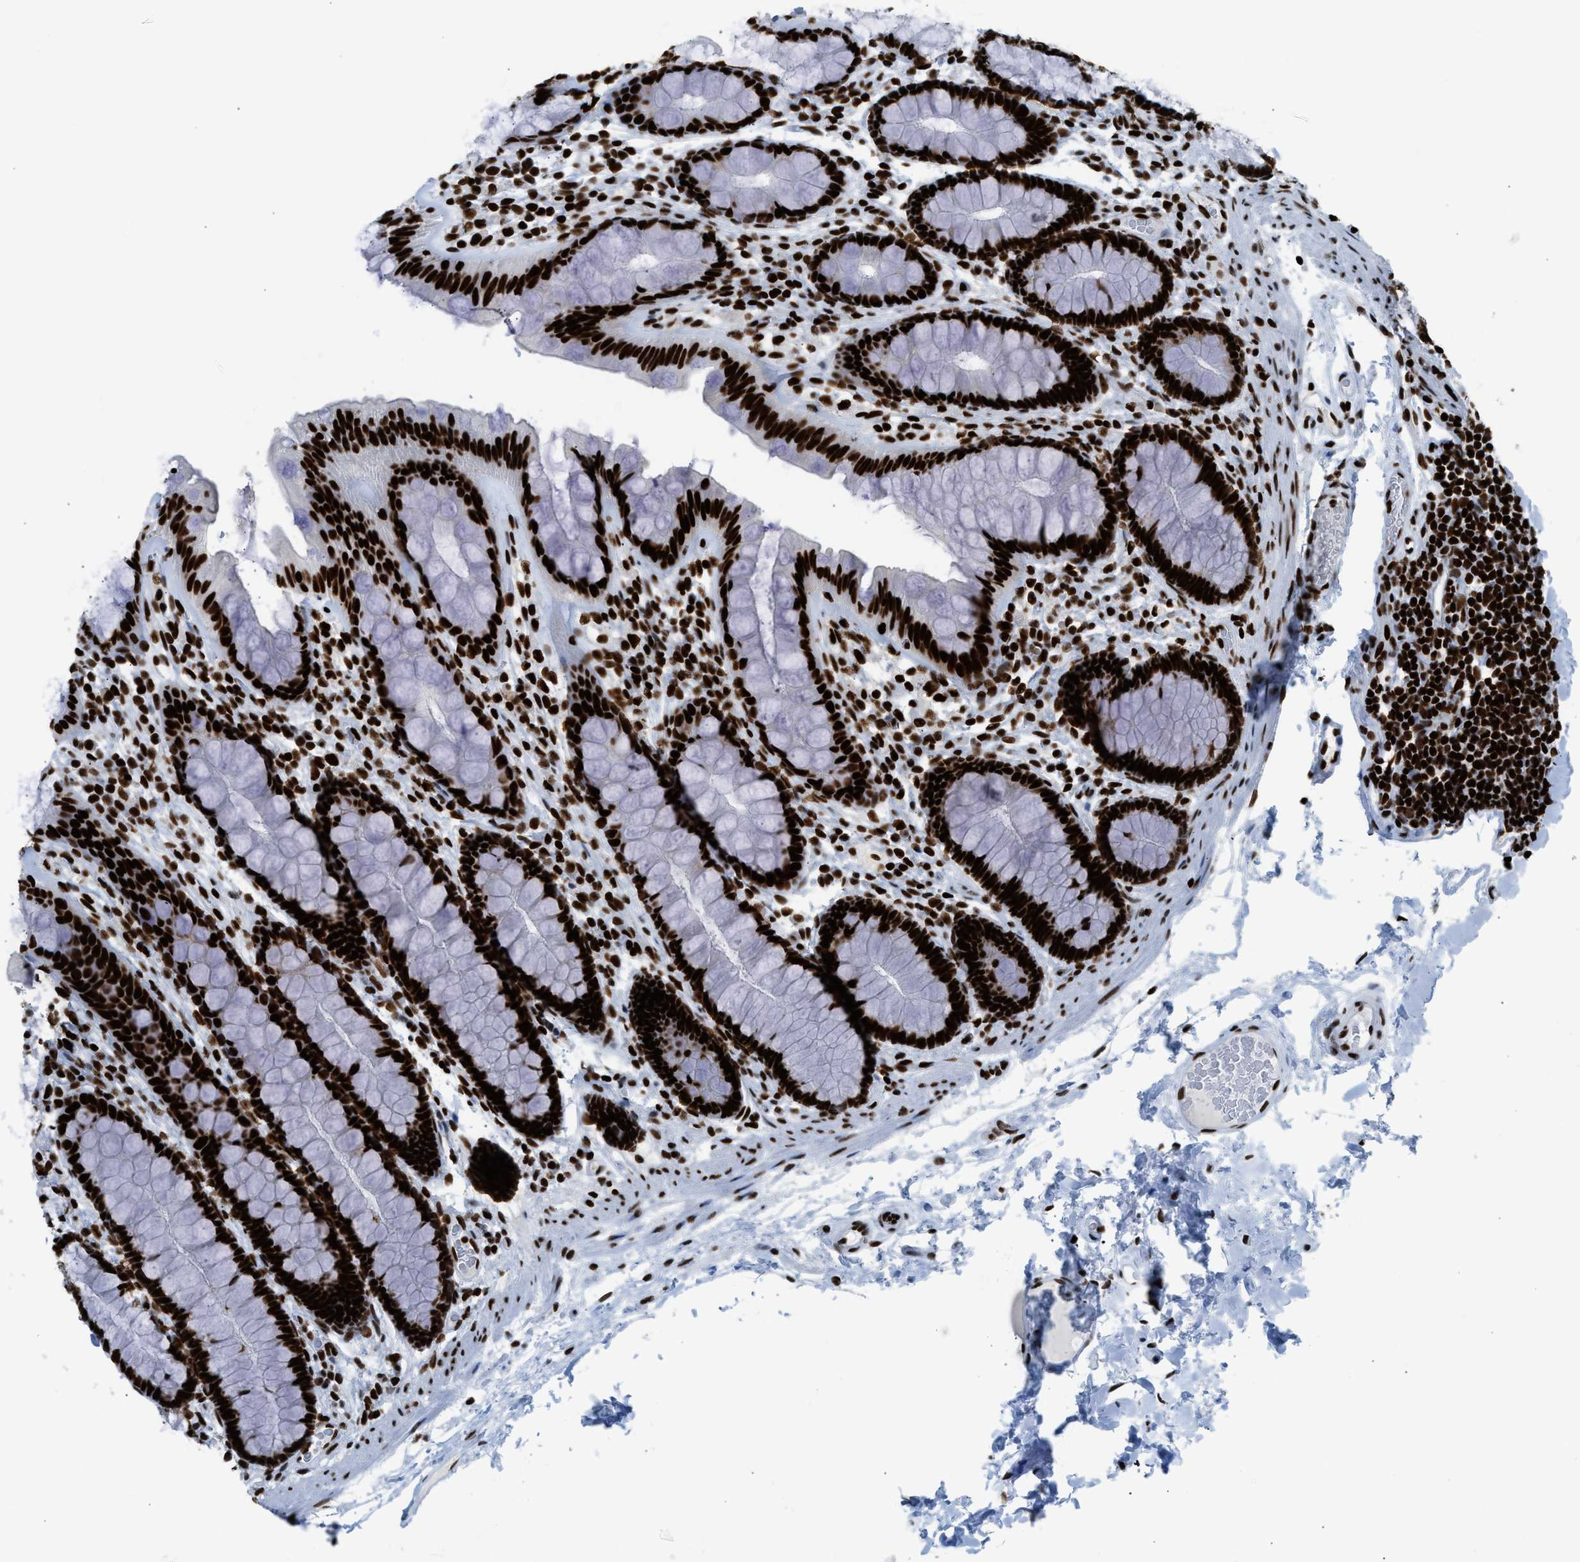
{"staining": {"intensity": "strong", "quantity": ">75%", "location": "nuclear"}, "tissue": "colon", "cell_type": "Endothelial cells", "image_type": "normal", "snomed": [{"axis": "morphology", "description": "Normal tissue, NOS"}, {"axis": "topography", "description": "Colon"}], "caption": "Unremarkable colon shows strong nuclear staining in about >75% of endothelial cells, visualized by immunohistochemistry.", "gene": "PIF1", "patient": {"sex": "female", "age": 56}}